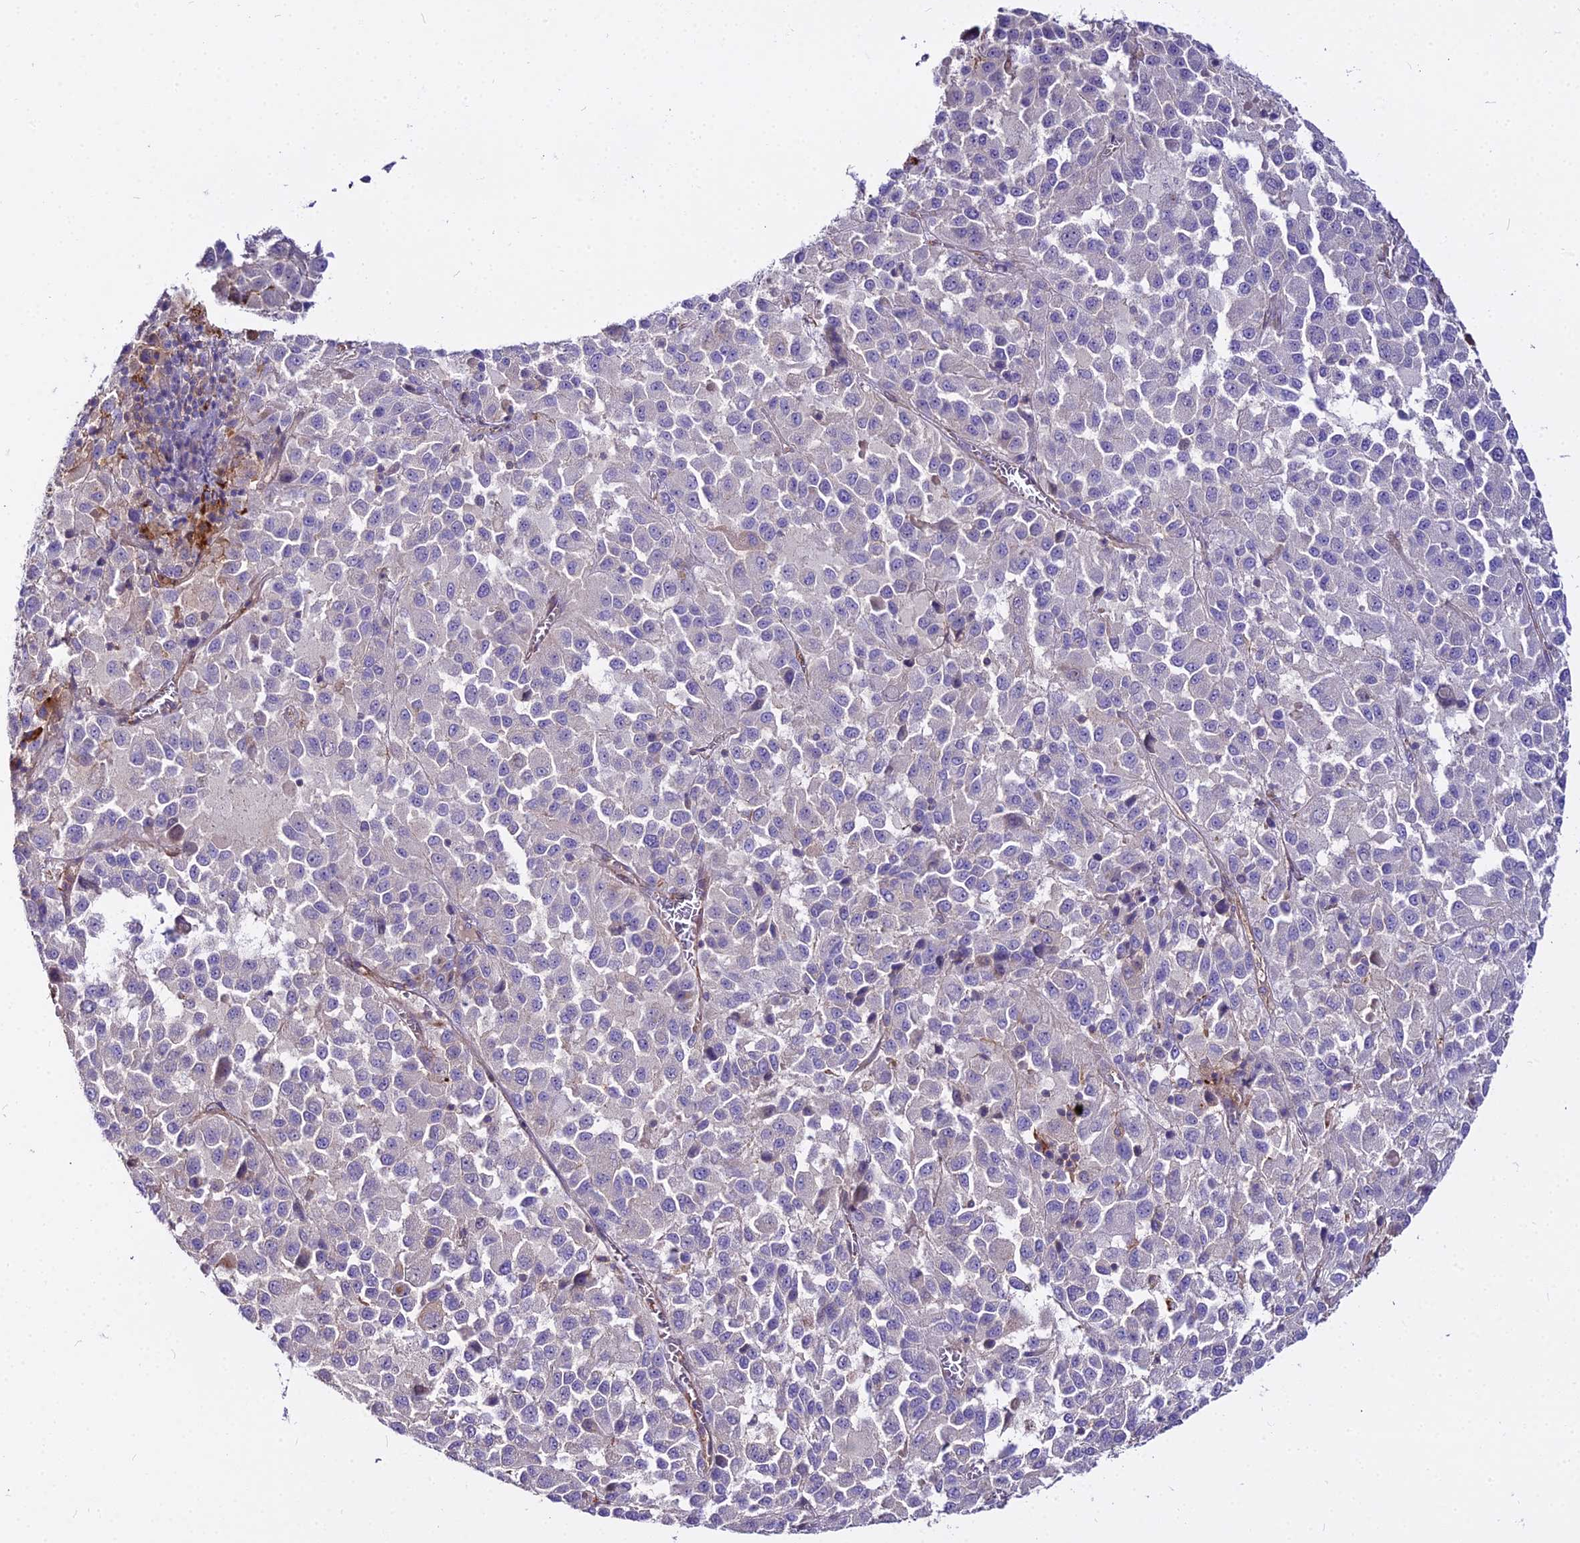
{"staining": {"intensity": "negative", "quantity": "none", "location": "none"}, "tissue": "melanoma", "cell_type": "Tumor cells", "image_type": "cancer", "snomed": [{"axis": "morphology", "description": "Malignant melanoma, Metastatic site"}, {"axis": "topography", "description": "Lung"}], "caption": "Tumor cells are negative for brown protein staining in melanoma.", "gene": "GLYAT", "patient": {"sex": "male", "age": 64}}